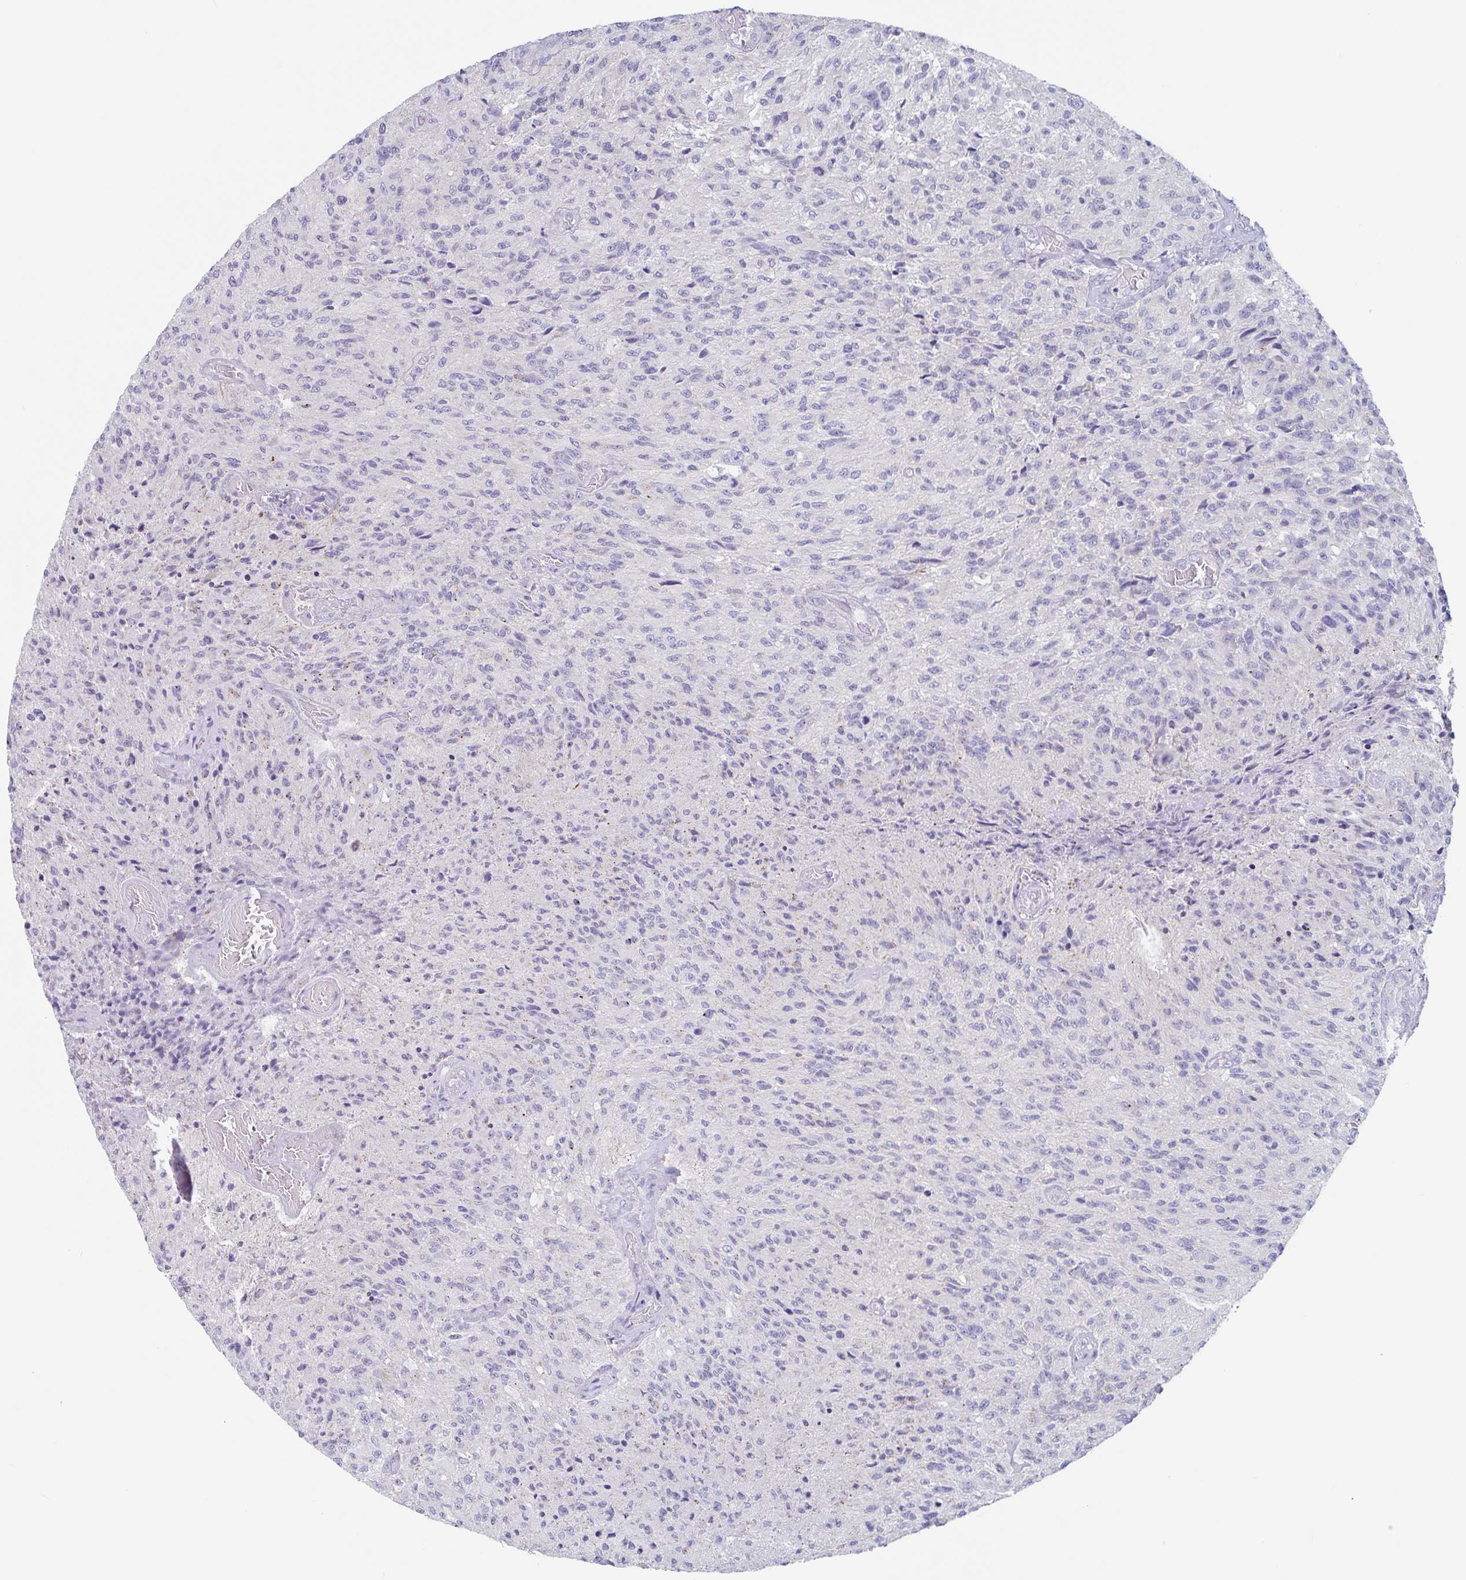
{"staining": {"intensity": "negative", "quantity": "none", "location": "none"}, "tissue": "glioma", "cell_type": "Tumor cells", "image_type": "cancer", "snomed": [{"axis": "morphology", "description": "Normal tissue, NOS"}, {"axis": "morphology", "description": "Glioma, malignant, High grade"}, {"axis": "topography", "description": "Cerebral cortex"}], "caption": "Human glioma stained for a protein using immunohistochemistry shows no staining in tumor cells.", "gene": "CHMP5", "patient": {"sex": "male", "age": 56}}